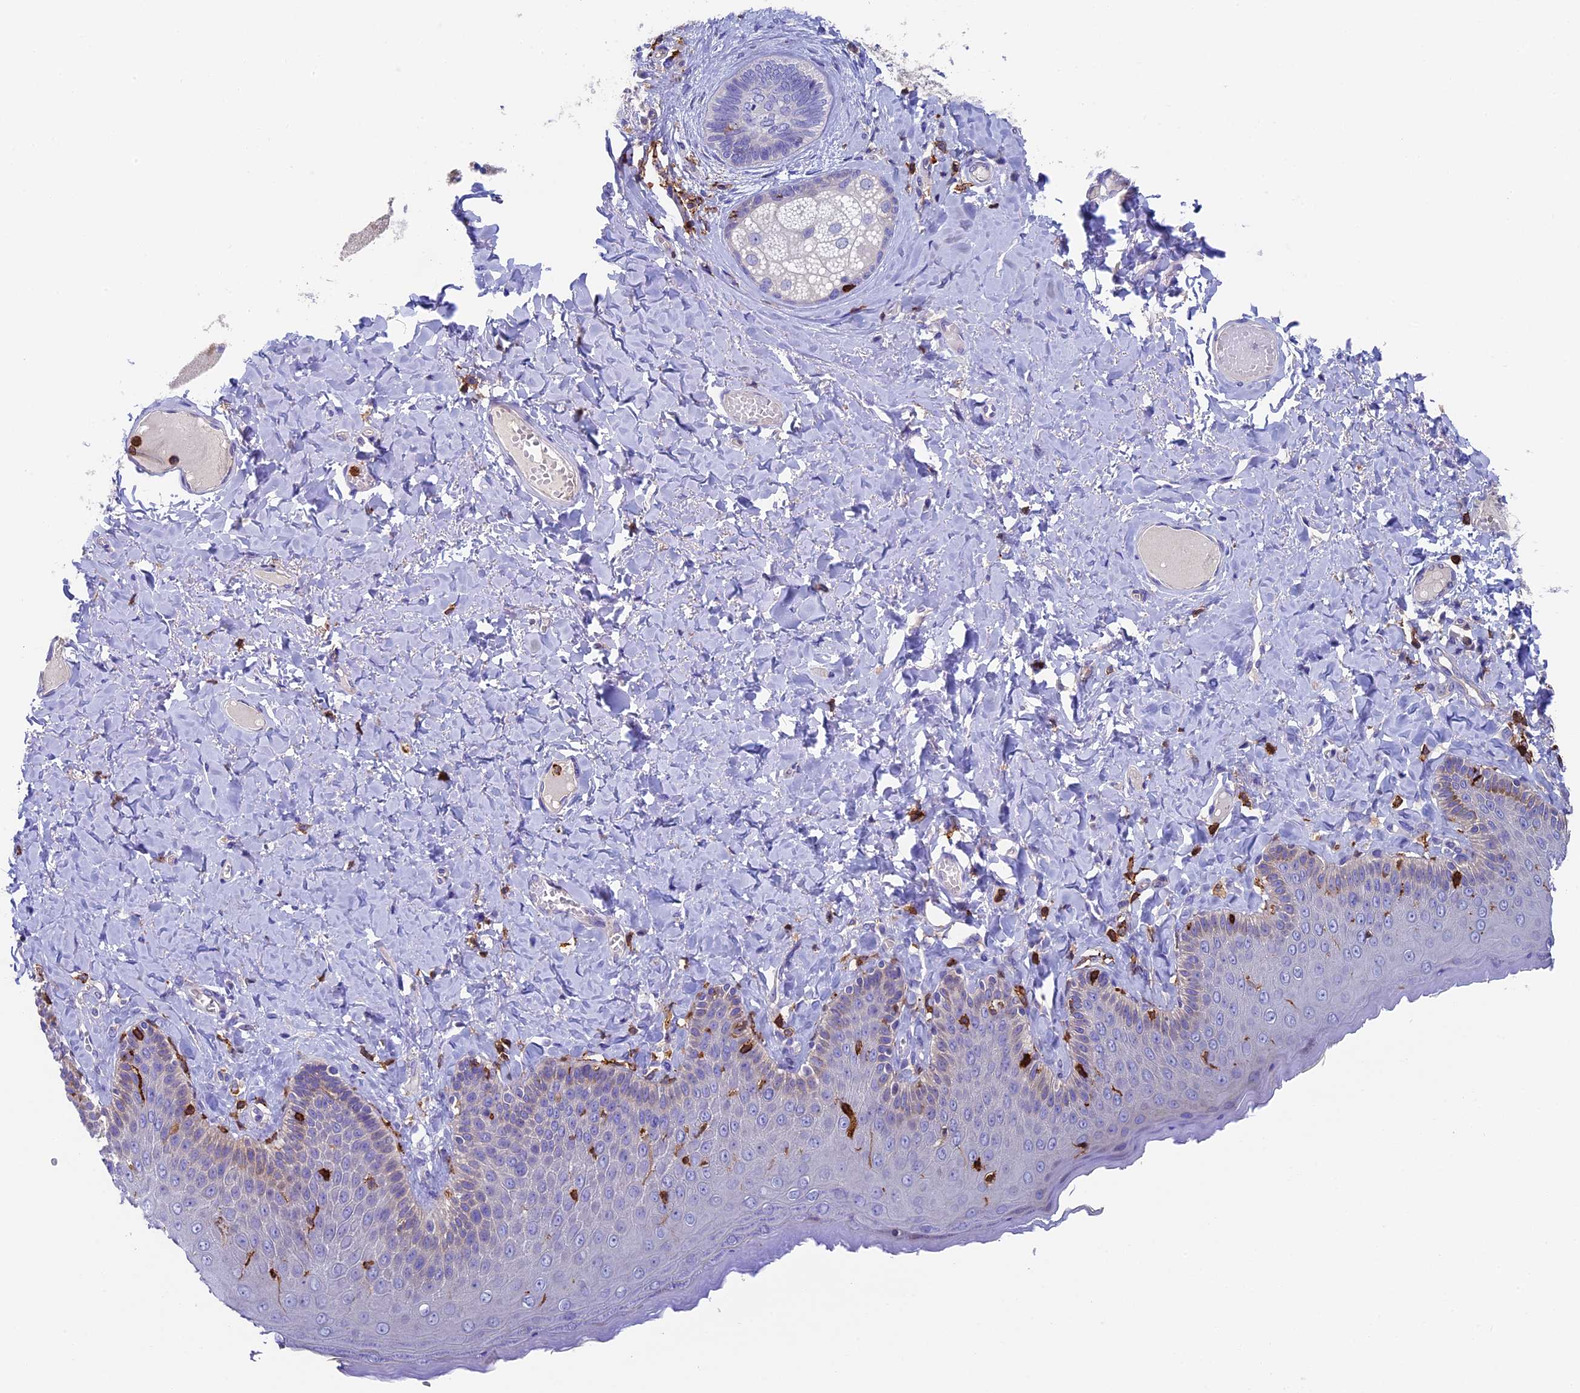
{"staining": {"intensity": "weak", "quantity": "<25%", "location": "cytoplasmic/membranous"}, "tissue": "skin", "cell_type": "Epidermal cells", "image_type": "normal", "snomed": [{"axis": "morphology", "description": "Normal tissue, NOS"}, {"axis": "topography", "description": "Anal"}], "caption": "Immunohistochemistry of unremarkable human skin shows no expression in epidermal cells.", "gene": "ADAT1", "patient": {"sex": "male", "age": 69}}